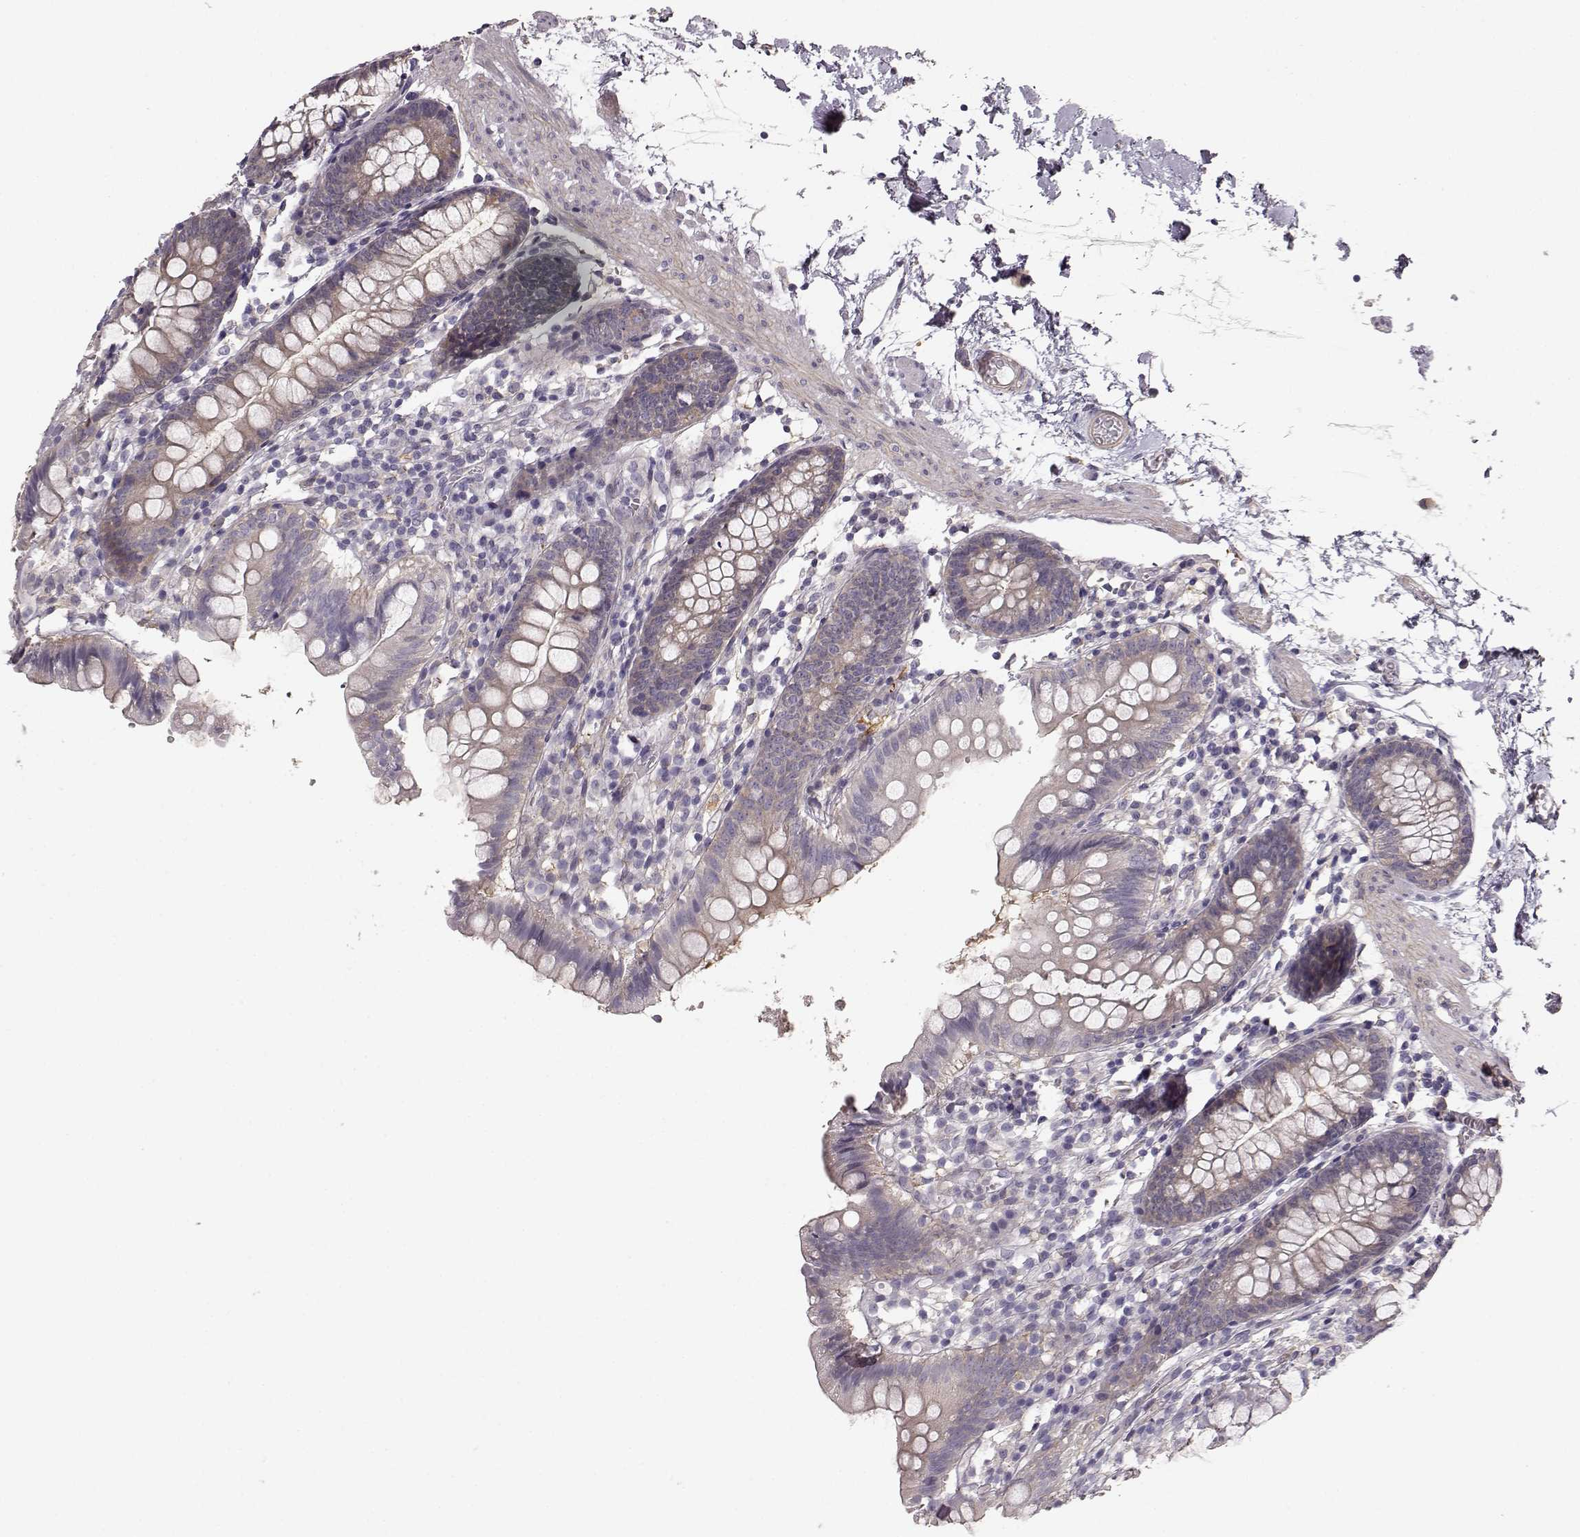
{"staining": {"intensity": "negative", "quantity": "none", "location": "none"}, "tissue": "small intestine", "cell_type": "Glandular cells", "image_type": "normal", "snomed": [{"axis": "morphology", "description": "Normal tissue, NOS"}, {"axis": "topography", "description": "Small intestine"}], "caption": "An IHC histopathology image of unremarkable small intestine is shown. There is no staining in glandular cells of small intestine.", "gene": "GPR50", "patient": {"sex": "female", "age": 90}}